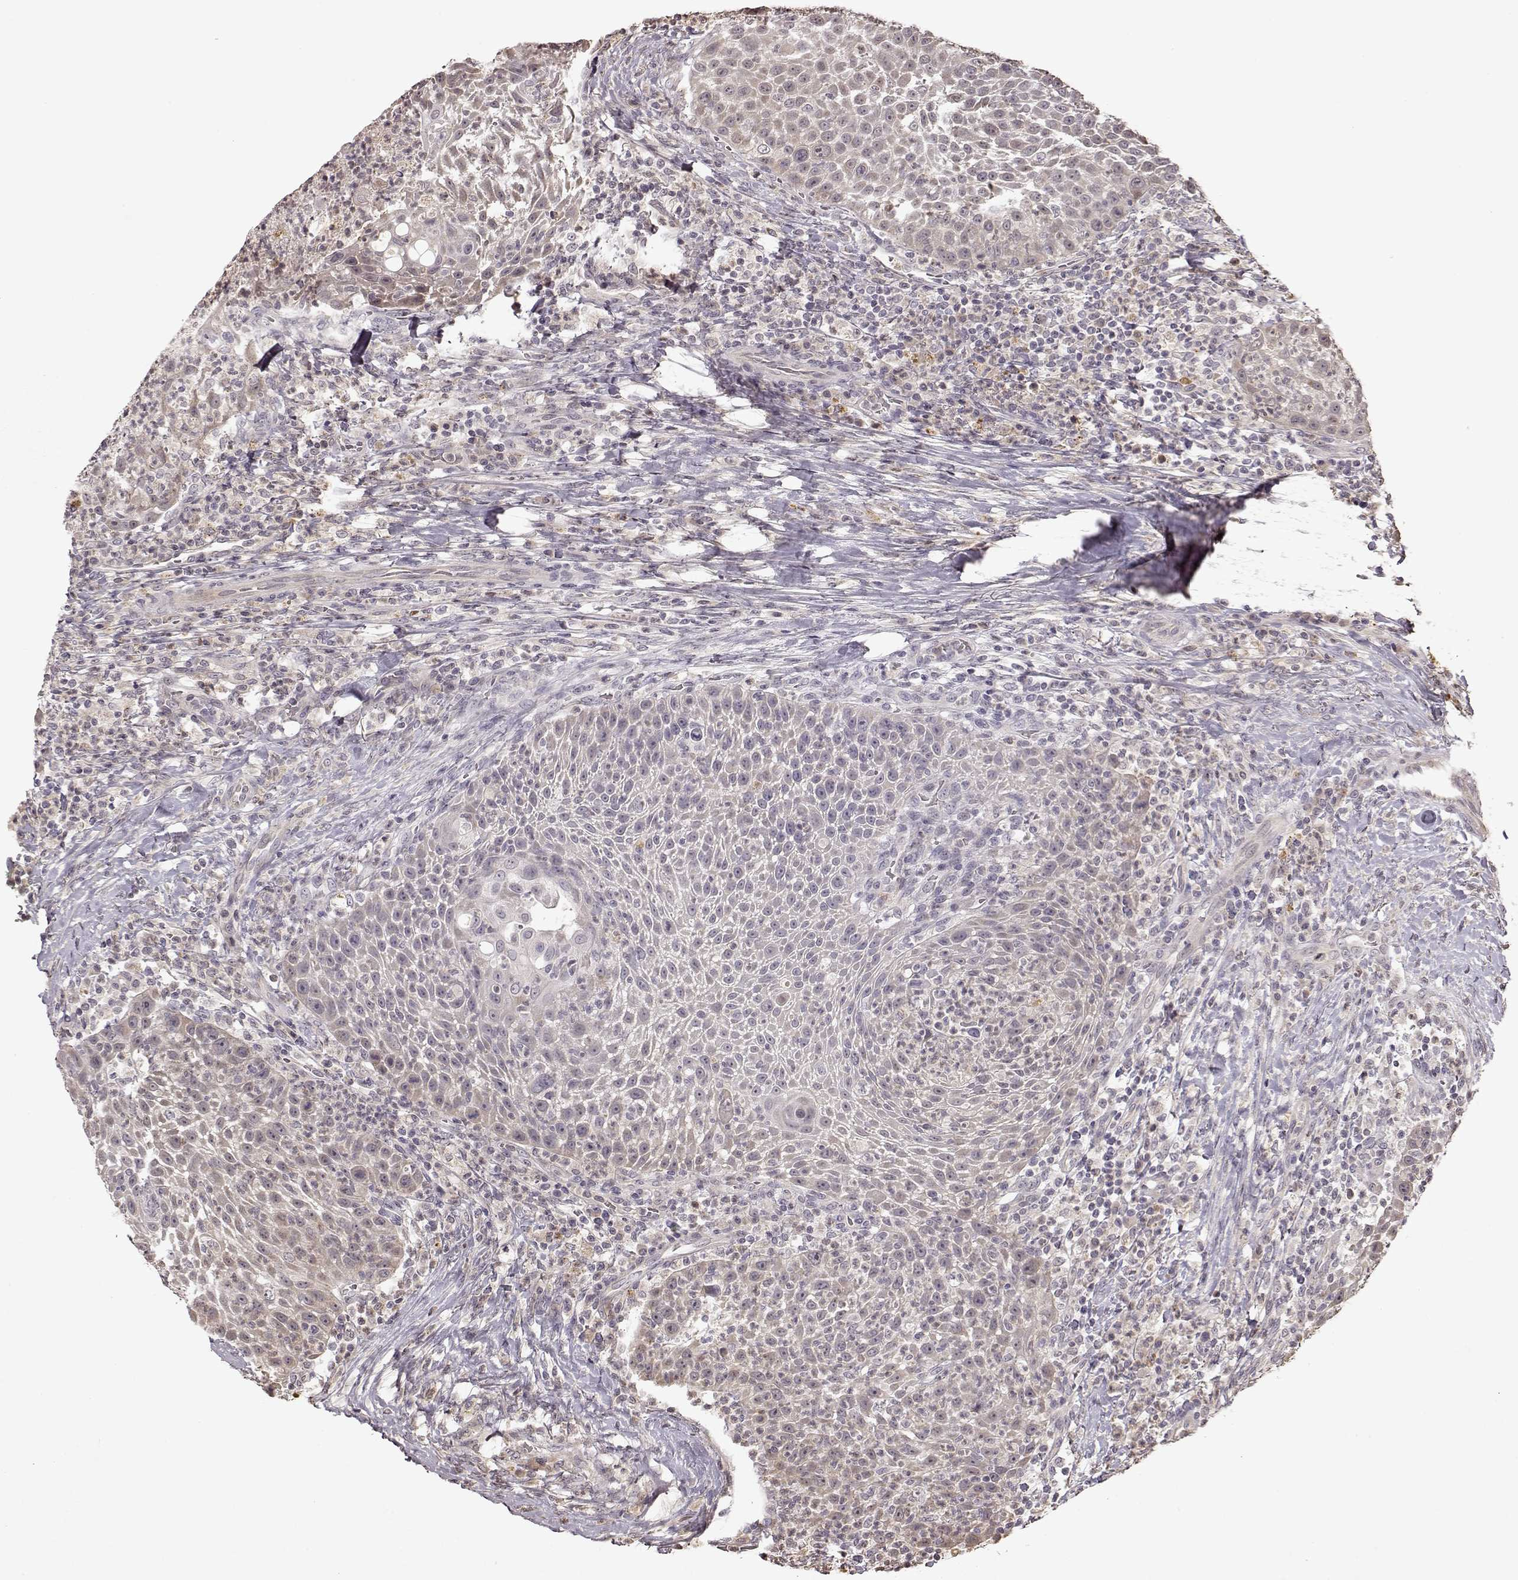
{"staining": {"intensity": "weak", "quantity": "<25%", "location": "cytoplasmic/membranous"}, "tissue": "head and neck cancer", "cell_type": "Tumor cells", "image_type": "cancer", "snomed": [{"axis": "morphology", "description": "Squamous cell carcinoma, NOS"}, {"axis": "topography", "description": "Head-Neck"}], "caption": "IHC histopathology image of neoplastic tissue: human squamous cell carcinoma (head and neck) stained with DAB (3,3'-diaminobenzidine) reveals no significant protein positivity in tumor cells. (DAB immunohistochemistry (IHC), high magnification).", "gene": "CRB1", "patient": {"sex": "male", "age": 69}}